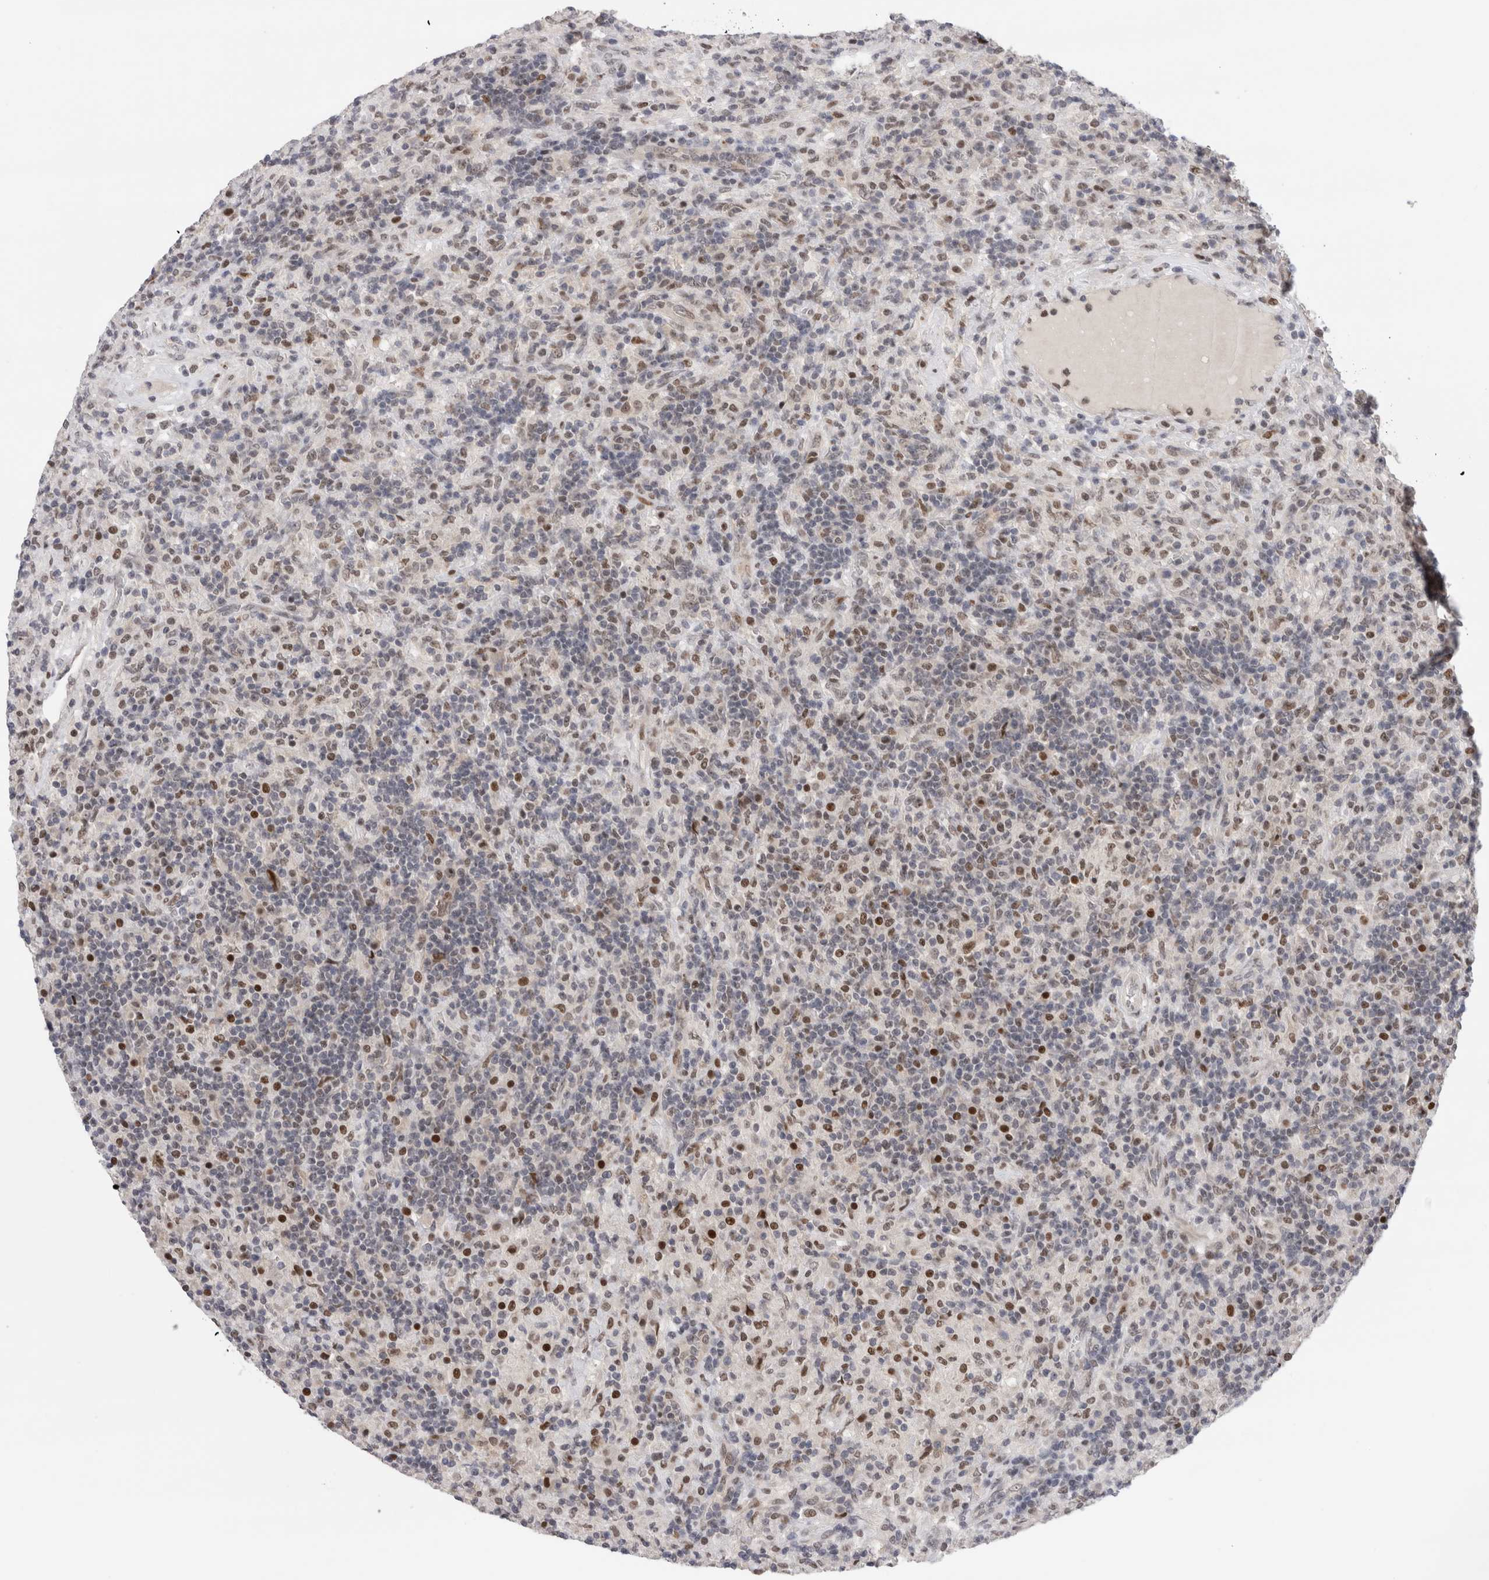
{"staining": {"intensity": "moderate", "quantity": ">75%", "location": "nuclear"}, "tissue": "lymphoma", "cell_type": "Tumor cells", "image_type": "cancer", "snomed": [{"axis": "morphology", "description": "Hodgkin's disease, NOS"}, {"axis": "topography", "description": "Lymph node"}], "caption": "Moderate nuclear expression for a protein is seen in about >75% of tumor cells of lymphoma using IHC.", "gene": "ZNF521", "patient": {"sex": "male", "age": 70}}